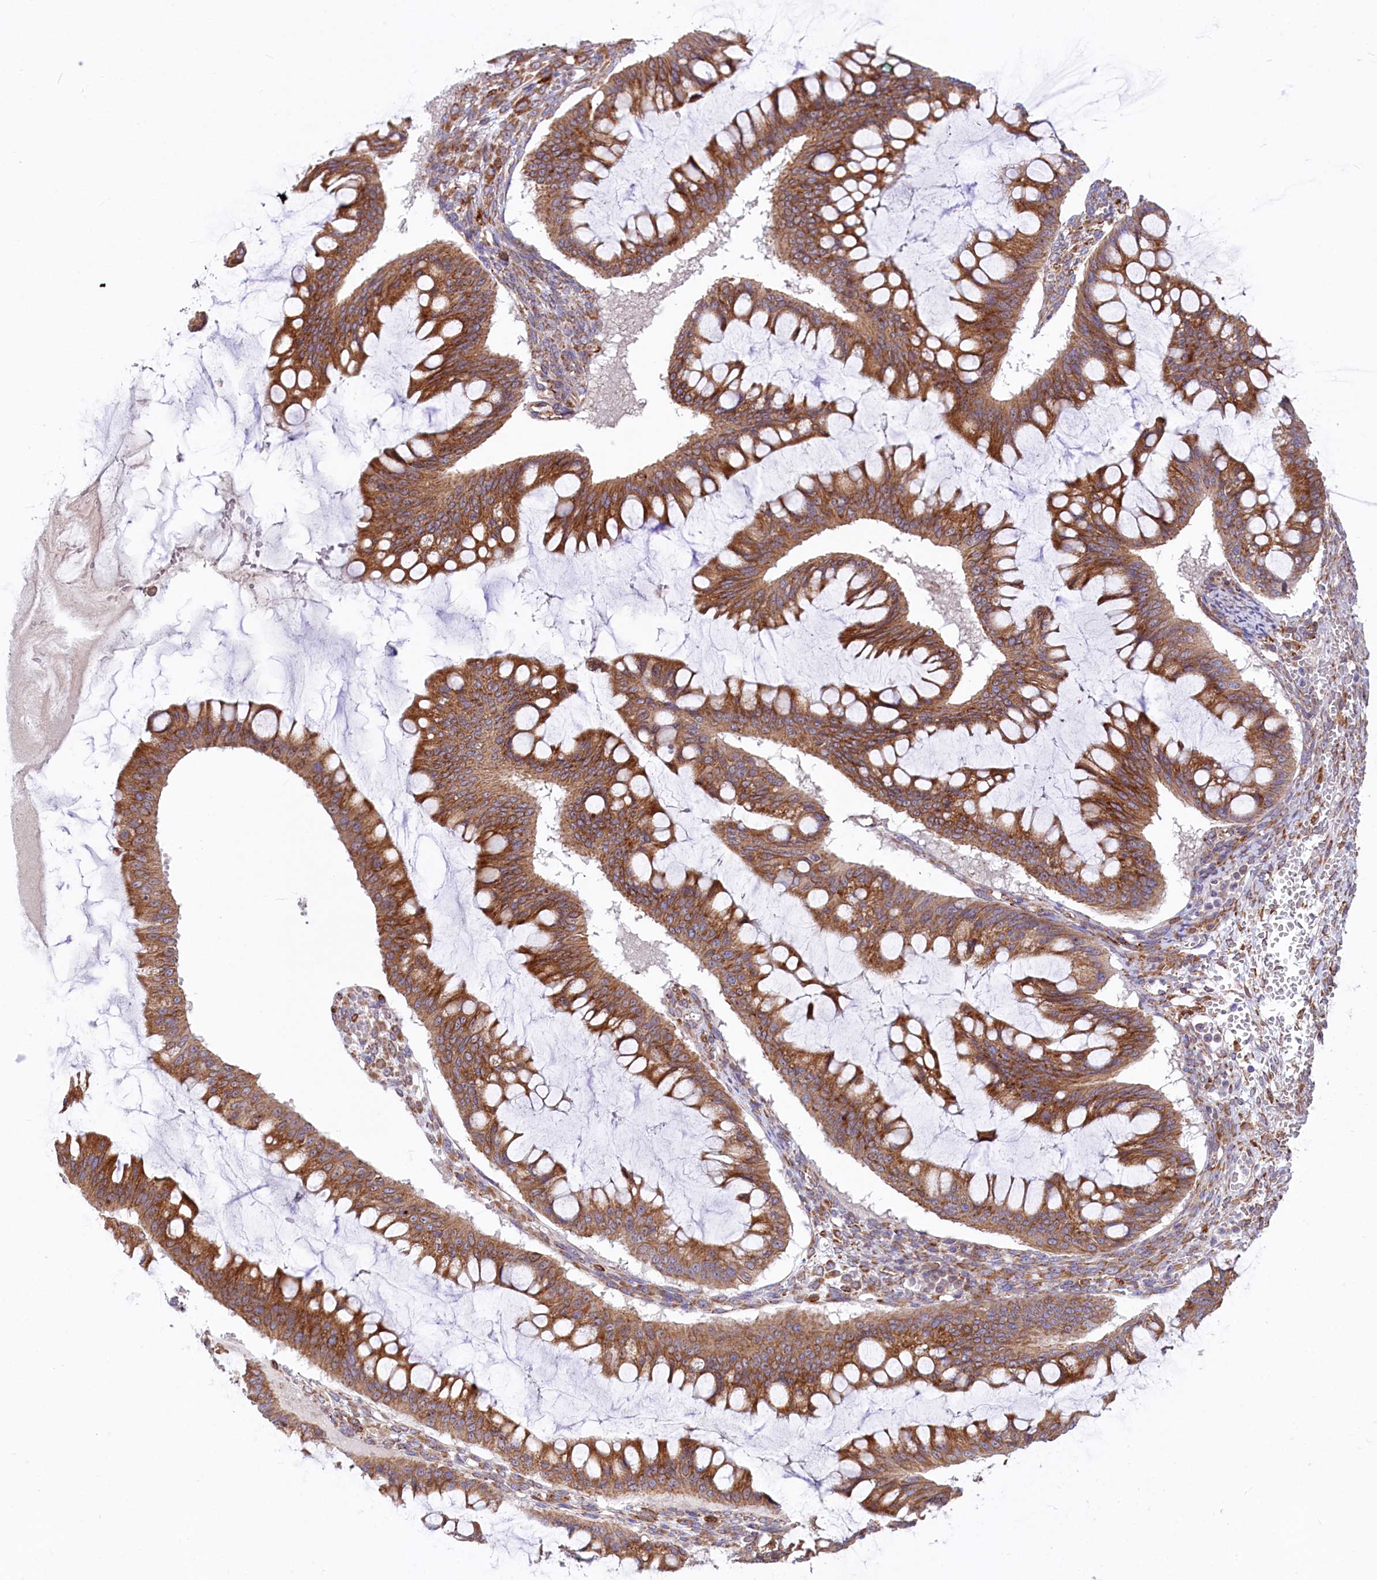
{"staining": {"intensity": "strong", "quantity": ">75%", "location": "cytoplasmic/membranous"}, "tissue": "ovarian cancer", "cell_type": "Tumor cells", "image_type": "cancer", "snomed": [{"axis": "morphology", "description": "Cystadenocarcinoma, mucinous, NOS"}, {"axis": "topography", "description": "Ovary"}], "caption": "This image shows IHC staining of human ovarian cancer (mucinous cystadenocarcinoma), with high strong cytoplasmic/membranous positivity in about >75% of tumor cells.", "gene": "CHID1", "patient": {"sex": "female", "age": 73}}